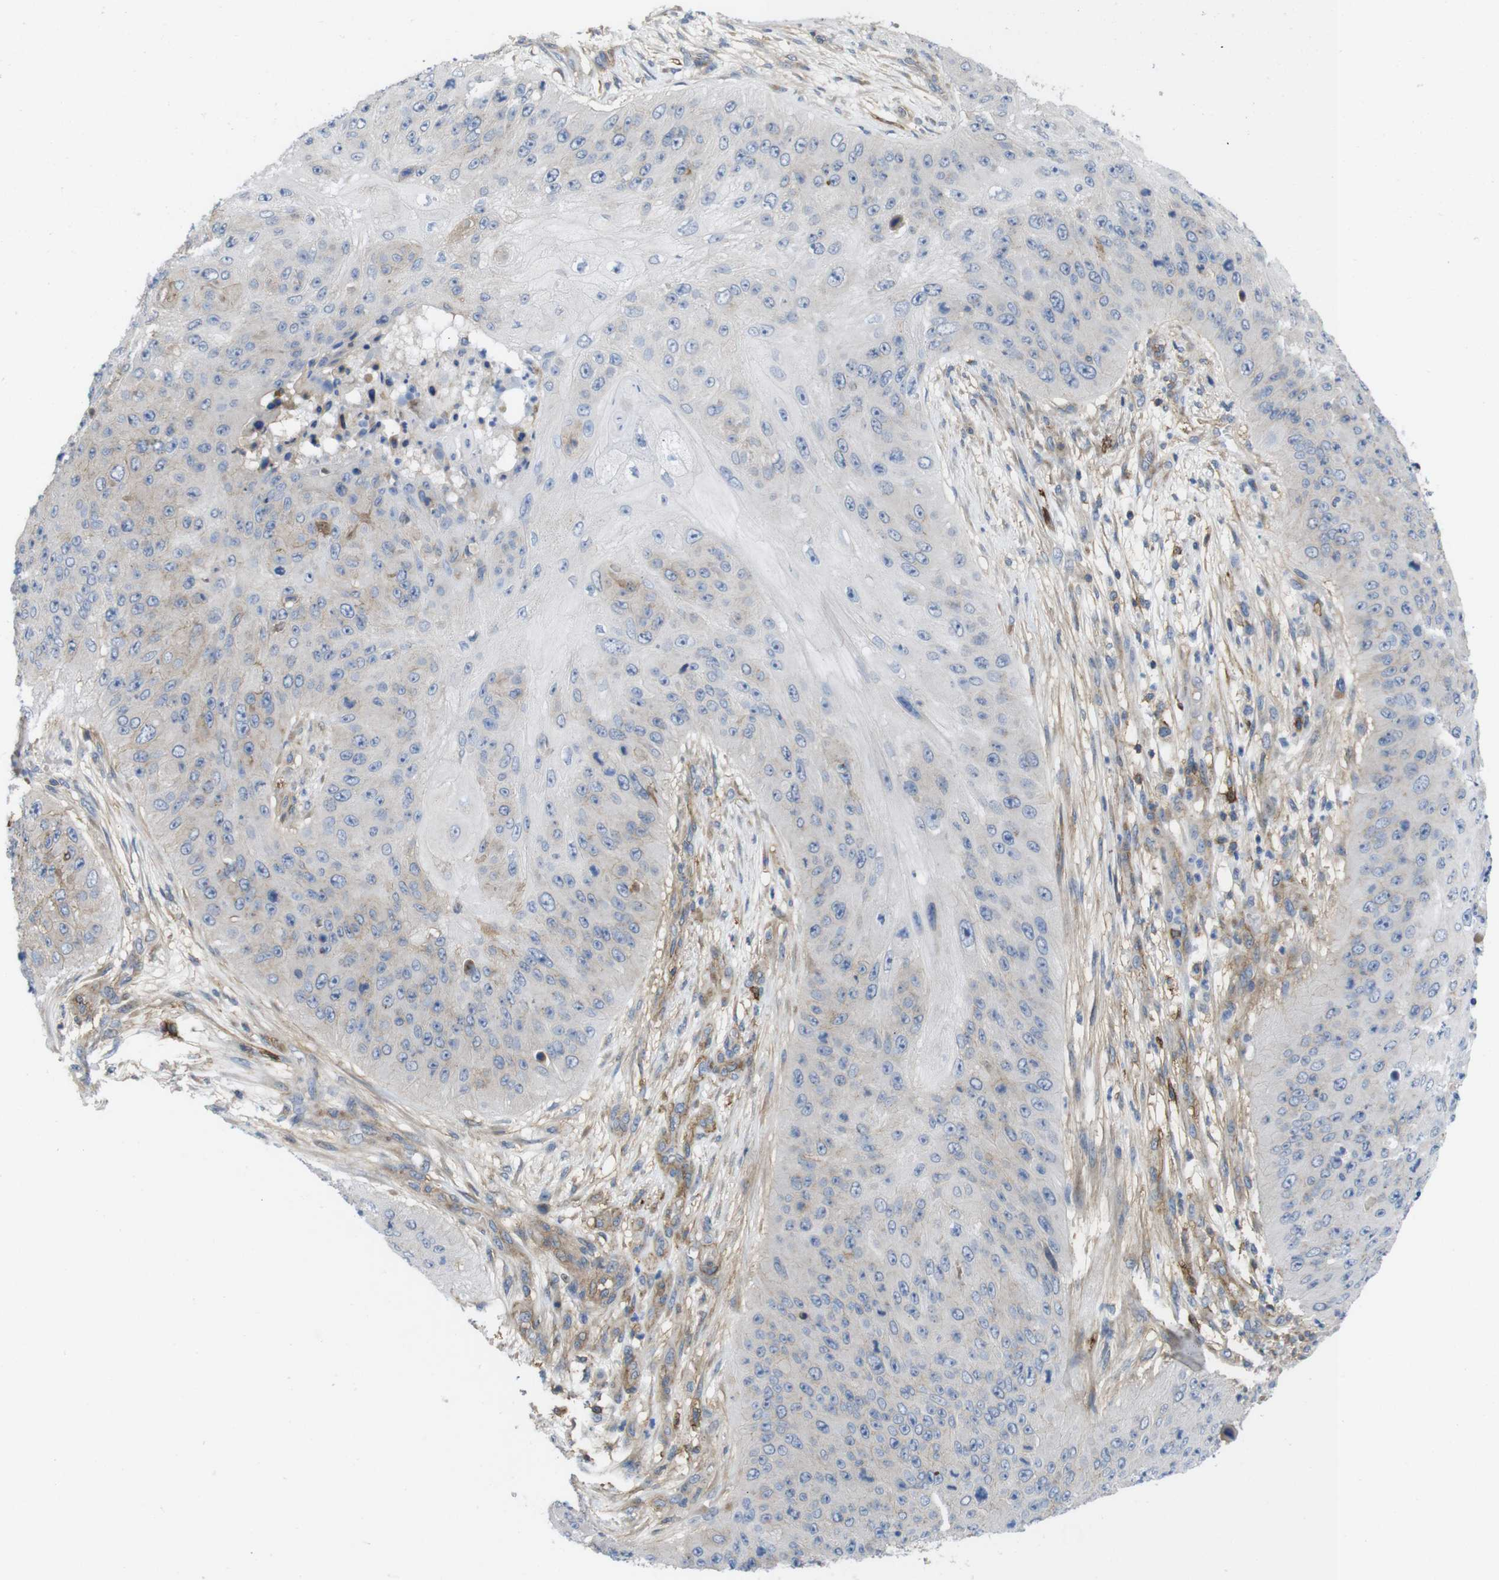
{"staining": {"intensity": "weak", "quantity": "<25%", "location": "cytoplasmic/membranous"}, "tissue": "skin cancer", "cell_type": "Tumor cells", "image_type": "cancer", "snomed": [{"axis": "morphology", "description": "Squamous cell carcinoma, NOS"}, {"axis": "topography", "description": "Skin"}], "caption": "This photomicrograph is of skin cancer (squamous cell carcinoma) stained with IHC to label a protein in brown with the nuclei are counter-stained blue. There is no staining in tumor cells.", "gene": "CCR6", "patient": {"sex": "female", "age": 80}}